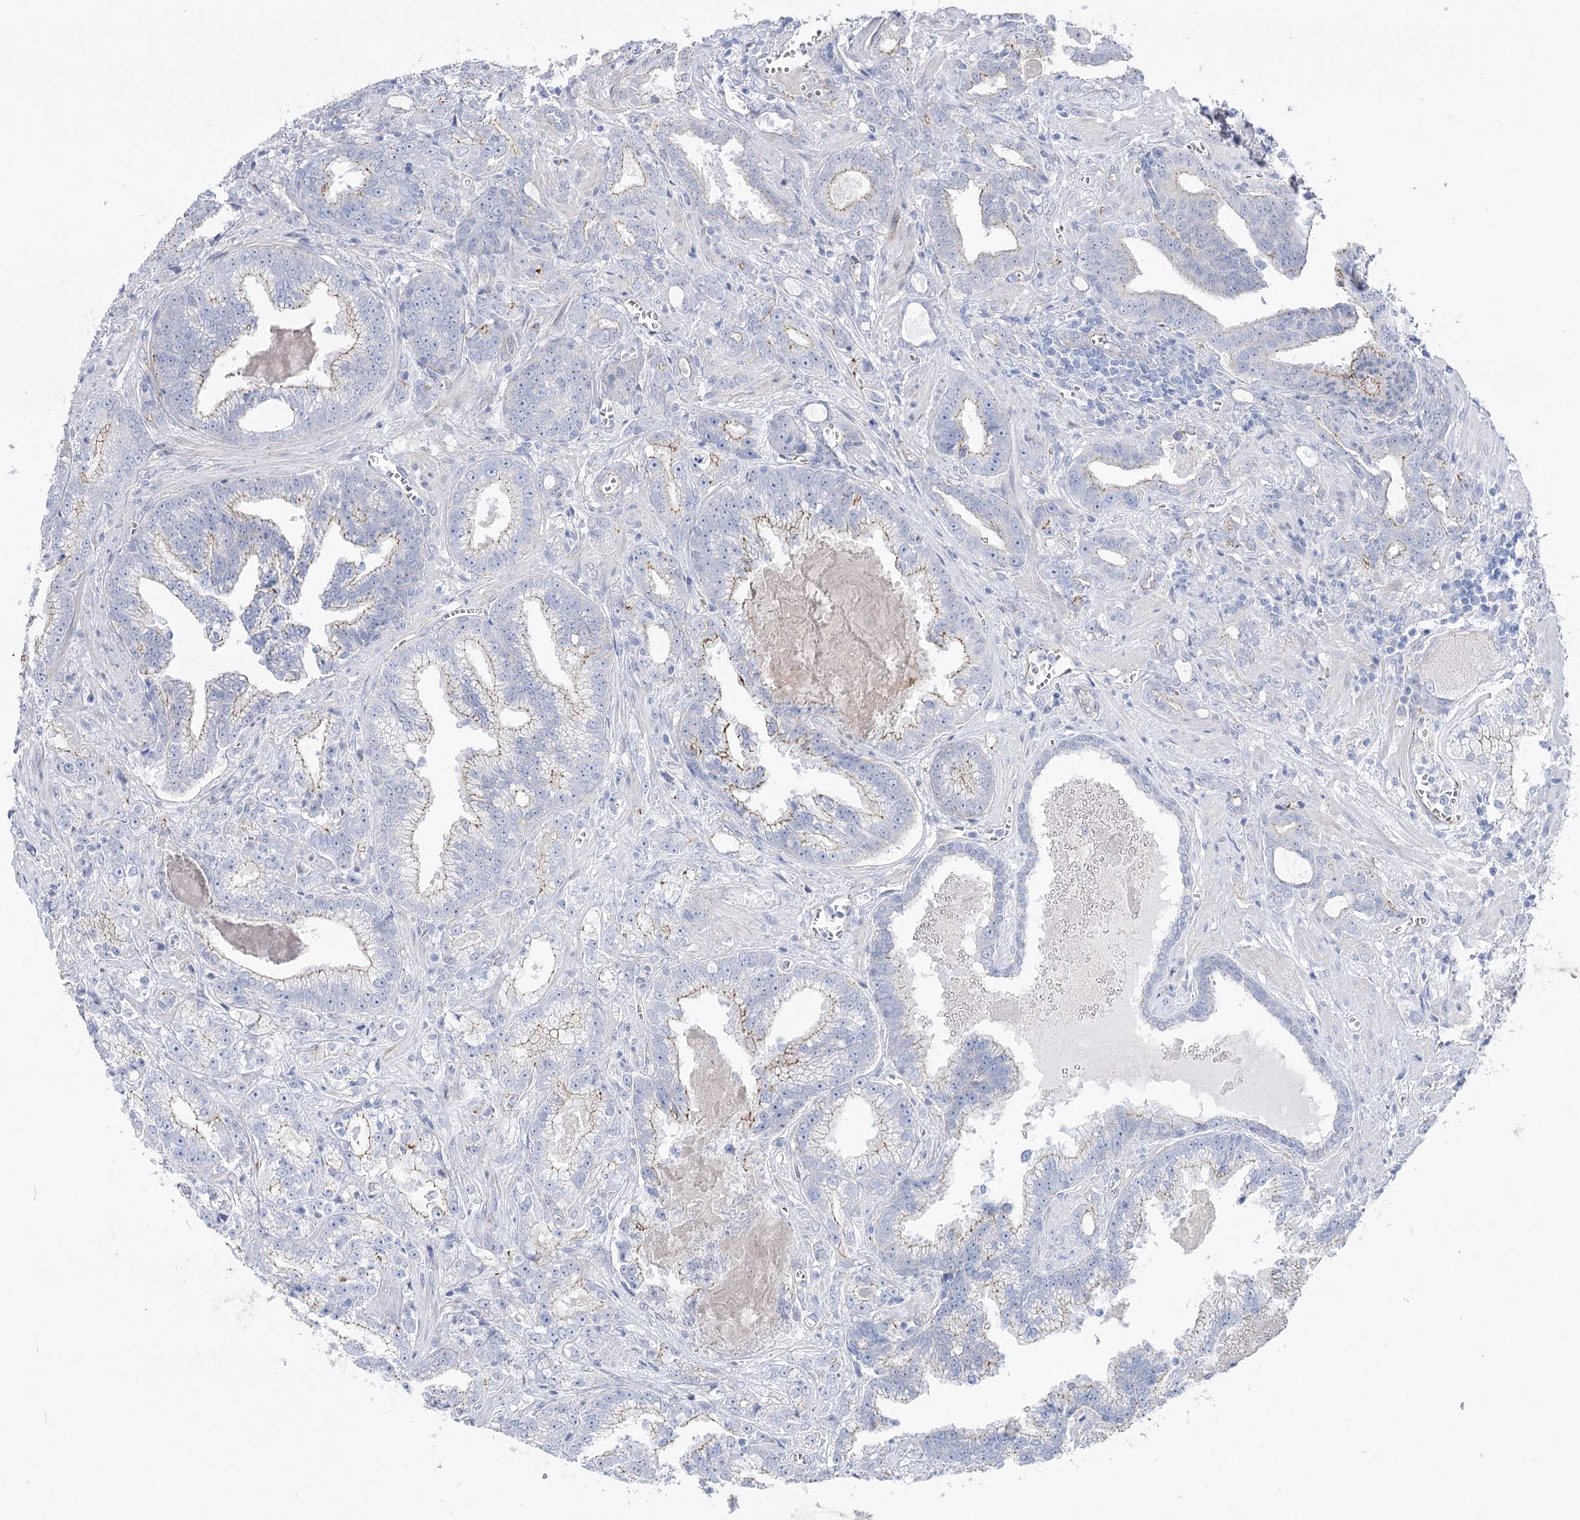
{"staining": {"intensity": "weak", "quantity": "25%-75%", "location": "cytoplasmic/membranous"}, "tissue": "prostate cancer", "cell_type": "Tumor cells", "image_type": "cancer", "snomed": [{"axis": "morphology", "description": "Adenocarcinoma, High grade"}, {"axis": "topography", "description": "Prostate and seminal vesicle, NOS"}], "caption": "Human prostate adenocarcinoma (high-grade) stained for a protein (brown) shows weak cytoplasmic/membranous positive positivity in about 25%-75% of tumor cells.", "gene": "NRAP", "patient": {"sex": "male", "age": 67}}